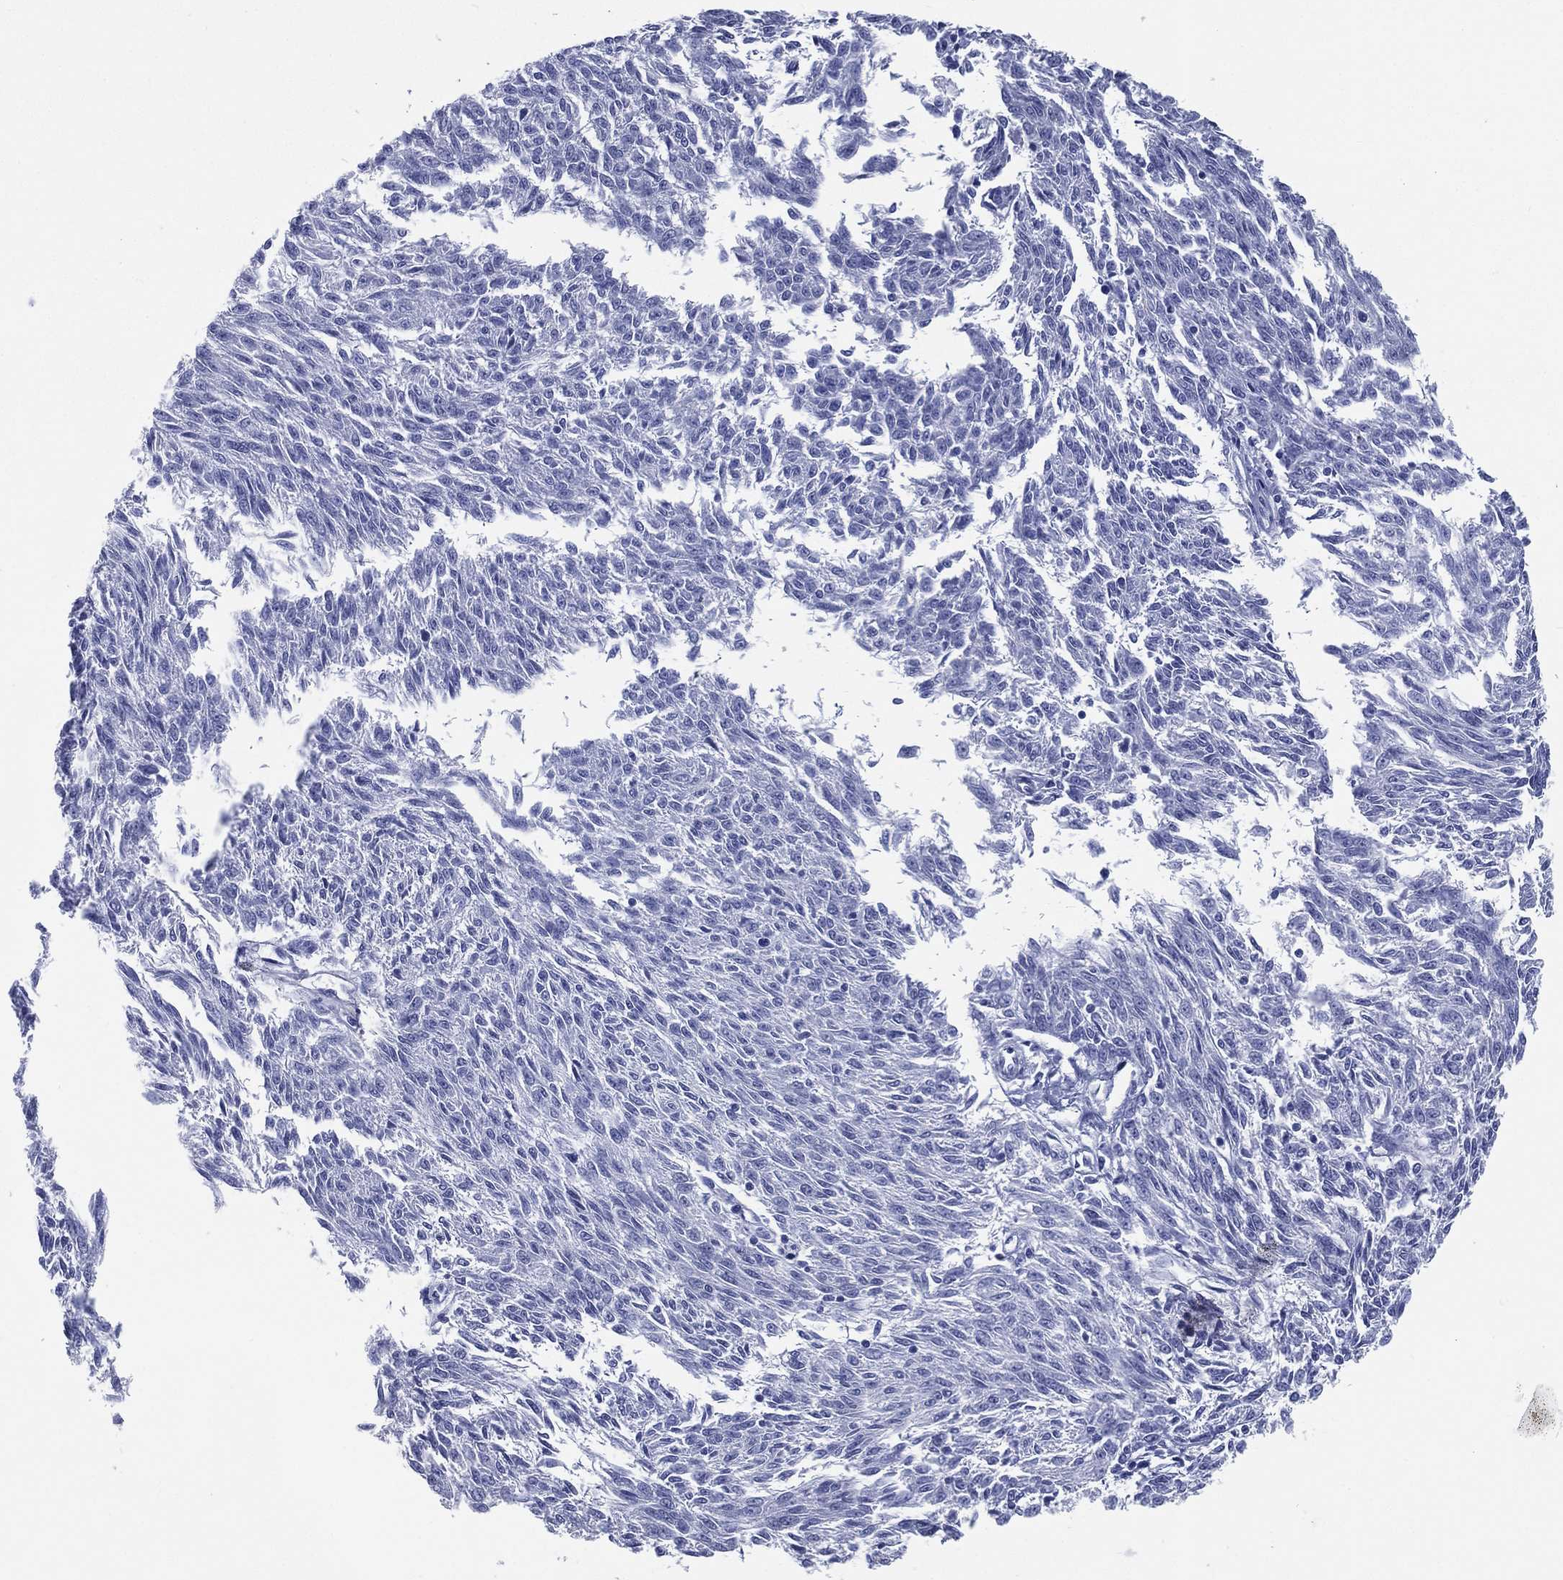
{"staining": {"intensity": "negative", "quantity": "none", "location": "none"}, "tissue": "melanoma", "cell_type": "Tumor cells", "image_type": "cancer", "snomed": [{"axis": "morphology", "description": "Malignant melanoma, NOS"}, {"axis": "topography", "description": "Skin"}], "caption": "The image exhibits no staining of tumor cells in malignant melanoma. (DAB IHC visualized using brightfield microscopy, high magnification).", "gene": "RSPH4A", "patient": {"sex": "female", "age": 72}}